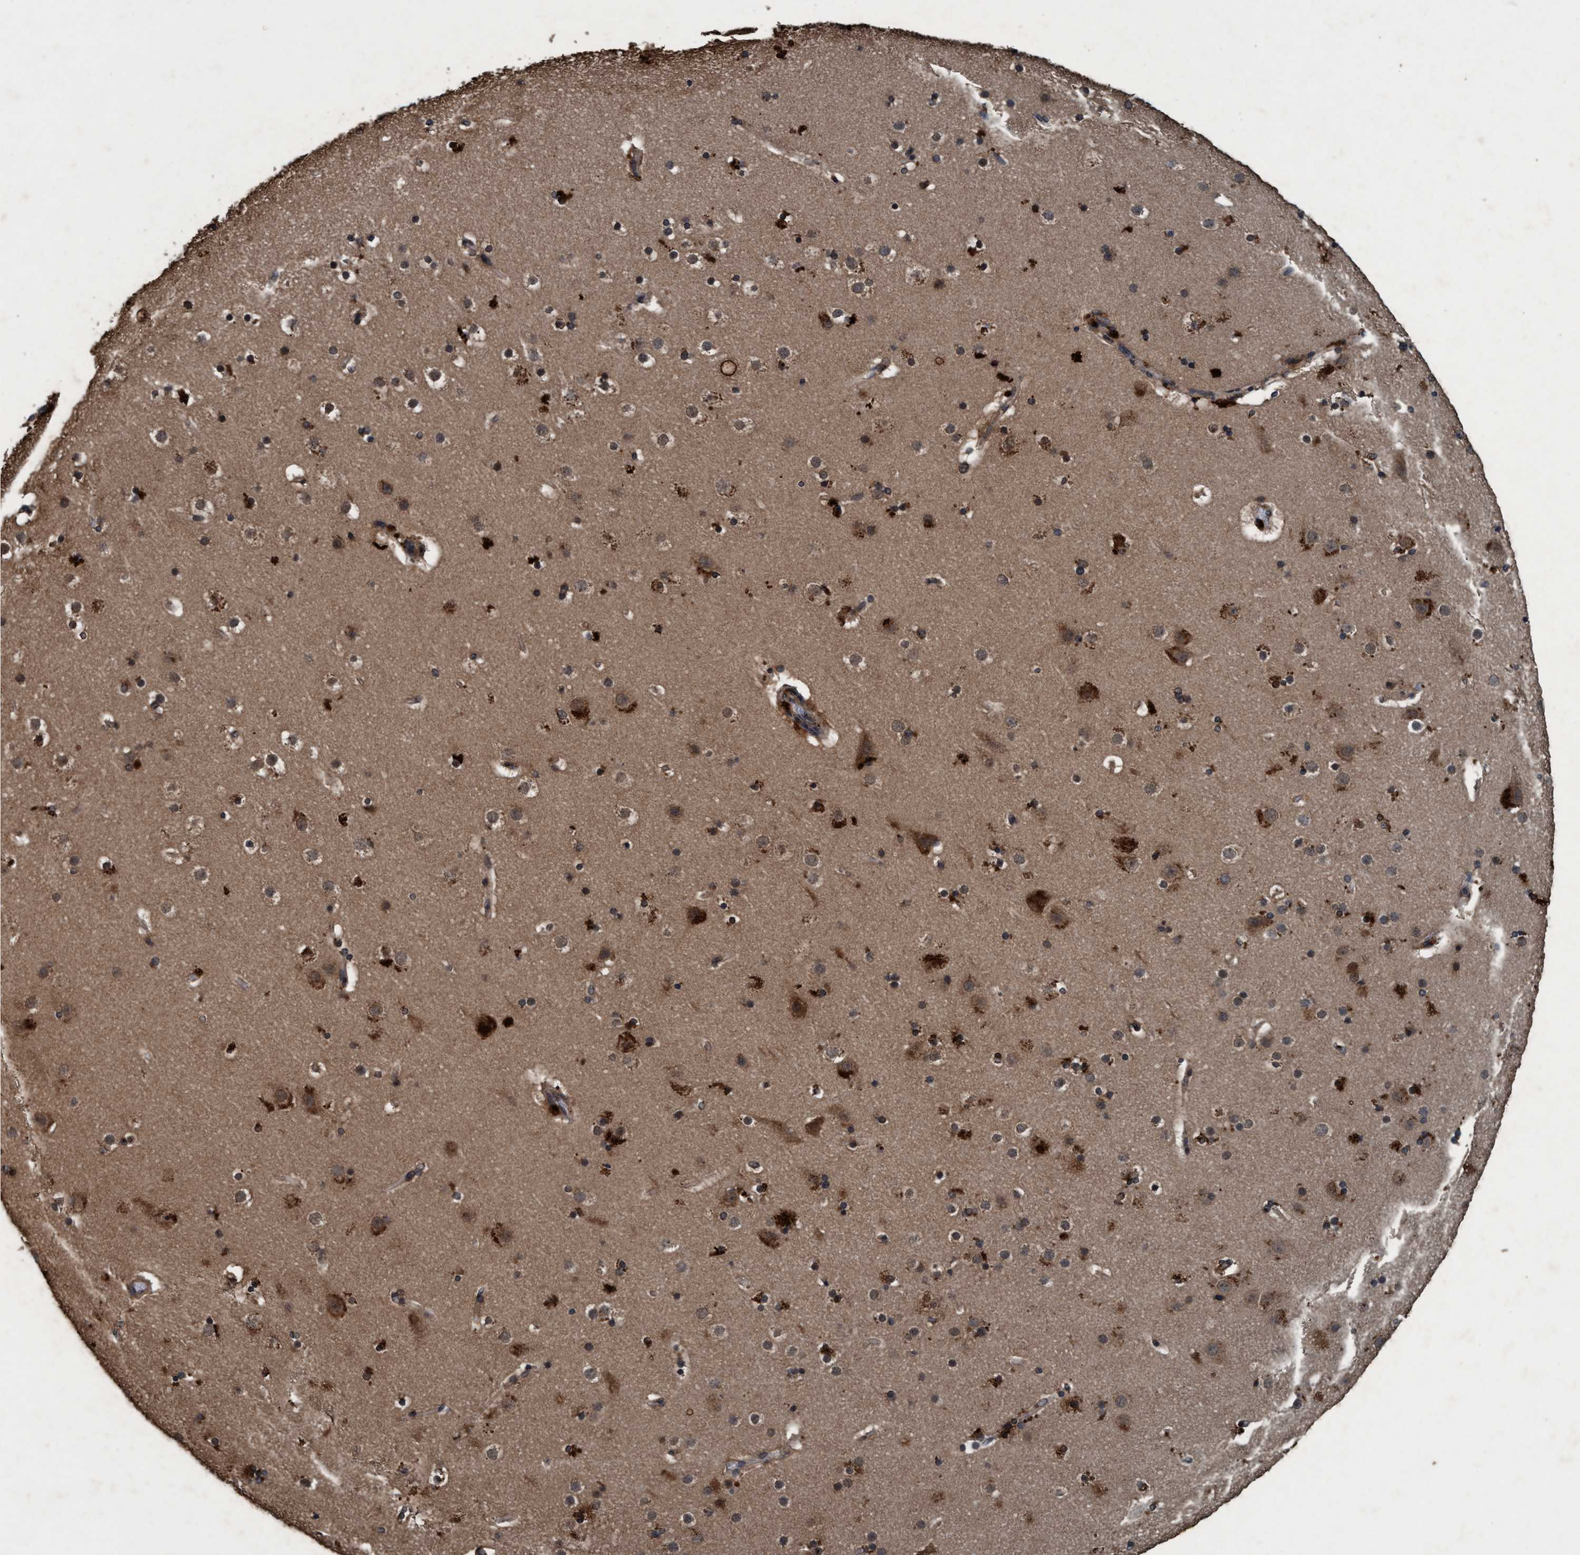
{"staining": {"intensity": "moderate", "quantity": ">75%", "location": "cytoplasmic/membranous"}, "tissue": "cerebral cortex", "cell_type": "Endothelial cells", "image_type": "normal", "snomed": [{"axis": "morphology", "description": "Normal tissue, NOS"}, {"axis": "topography", "description": "Cerebral cortex"}], "caption": "Immunohistochemistry (DAB) staining of unremarkable human cerebral cortex shows moderate cytoplasmic/membranous protein positivity in about >75% of endothelial cells.", "gene": "AKT1S1", "patient": {"sex": "male", "age": 57}}